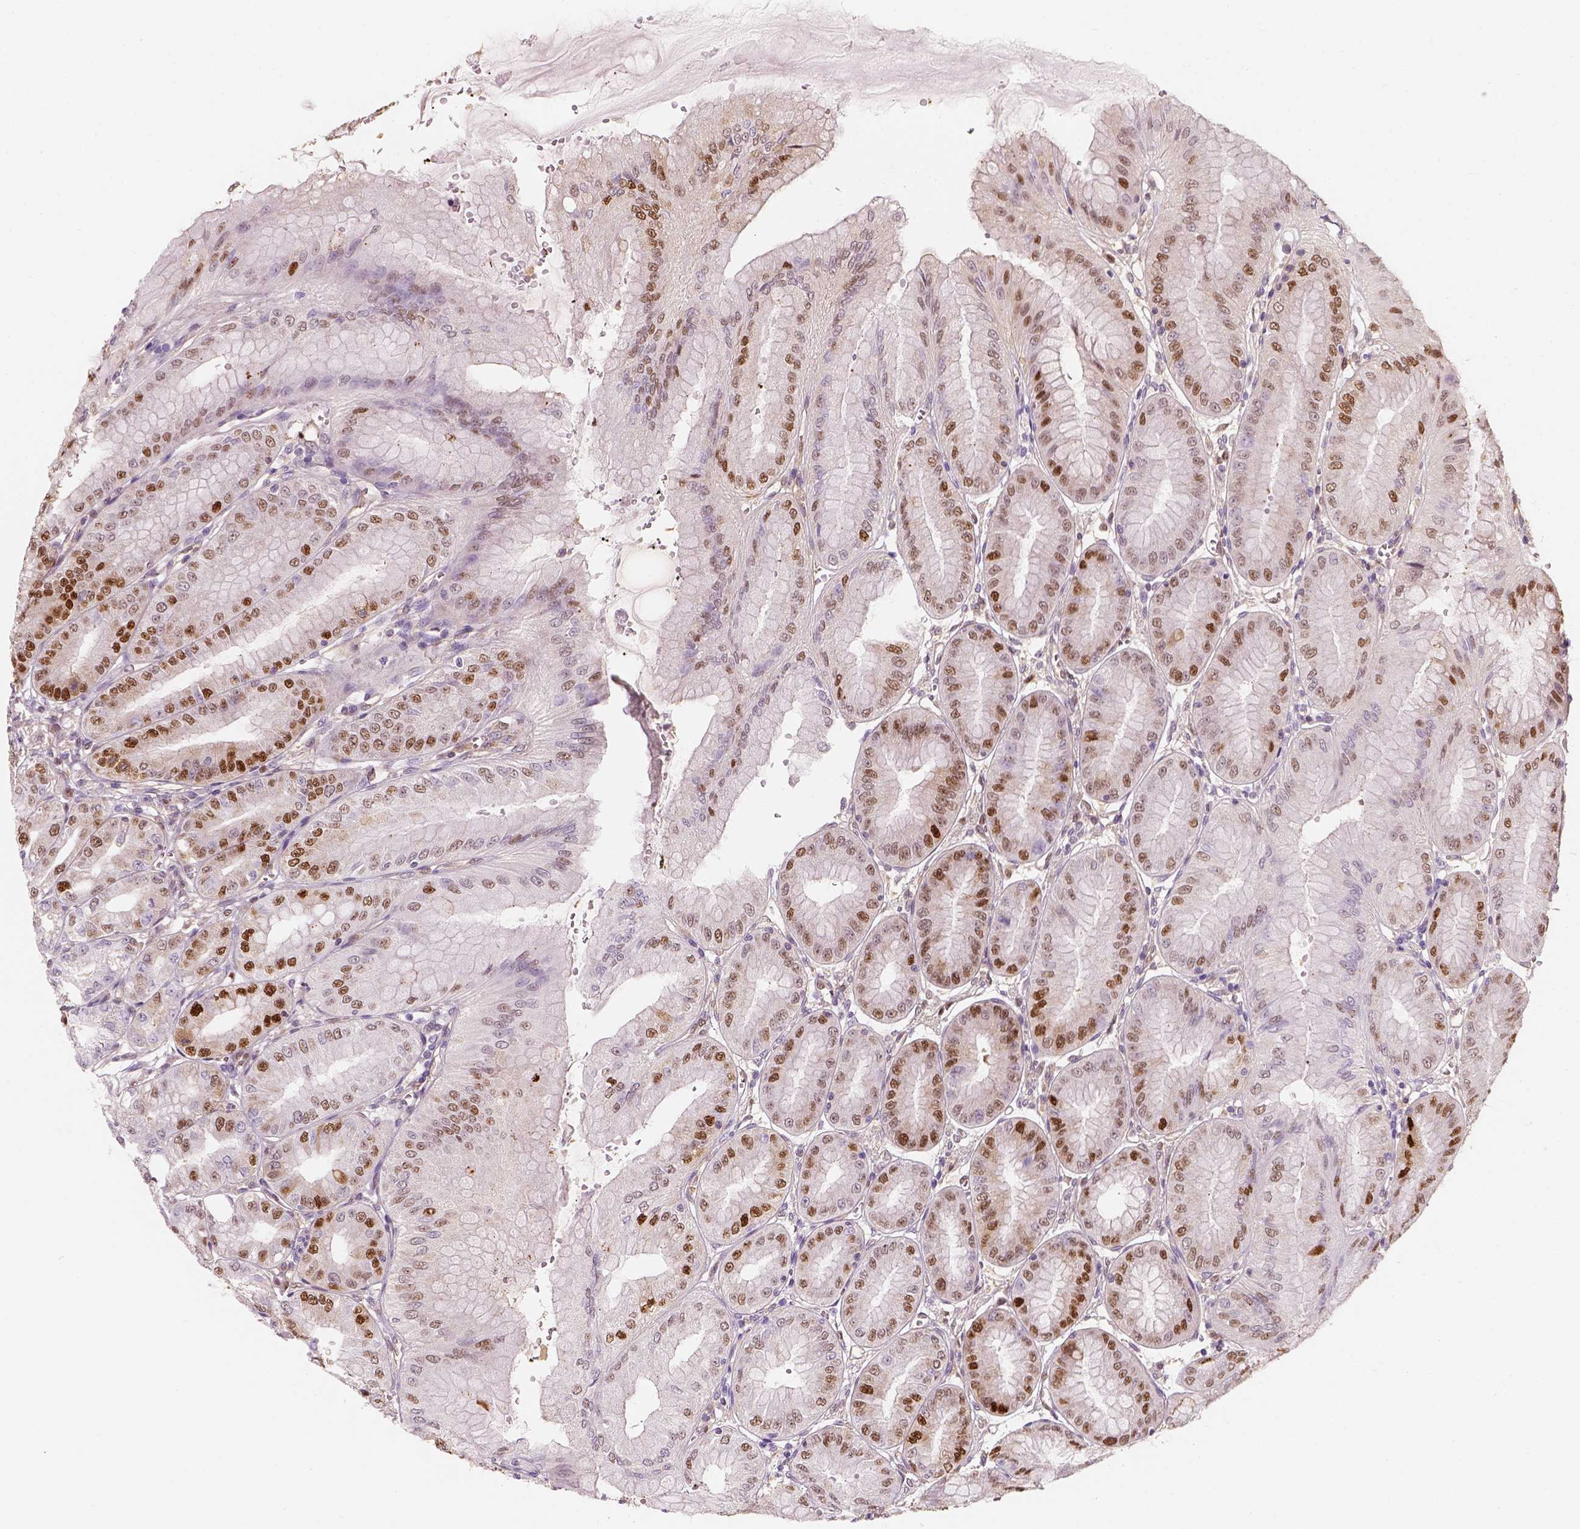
{"staining": {"intensity": "strong", "quantity": "25%-75%", "location": "nuclear"}, "tissue": "stomach", "cell_type": "Glandular cells", "image_type": "normal", "snomed": [{"axis": "morphology", "description": "Normal tissue, NOS"}, {"axis": "topography", "description": "Stomach, lower"}], "caption": "Immunohistochemical staining of benign human stomach displays 25%-75% levels of strong nuclear protein staining in about 25%-75% of glandular cells.", "gene": "SQSTM1", "patient": {"sex": "male", "age": 71}}